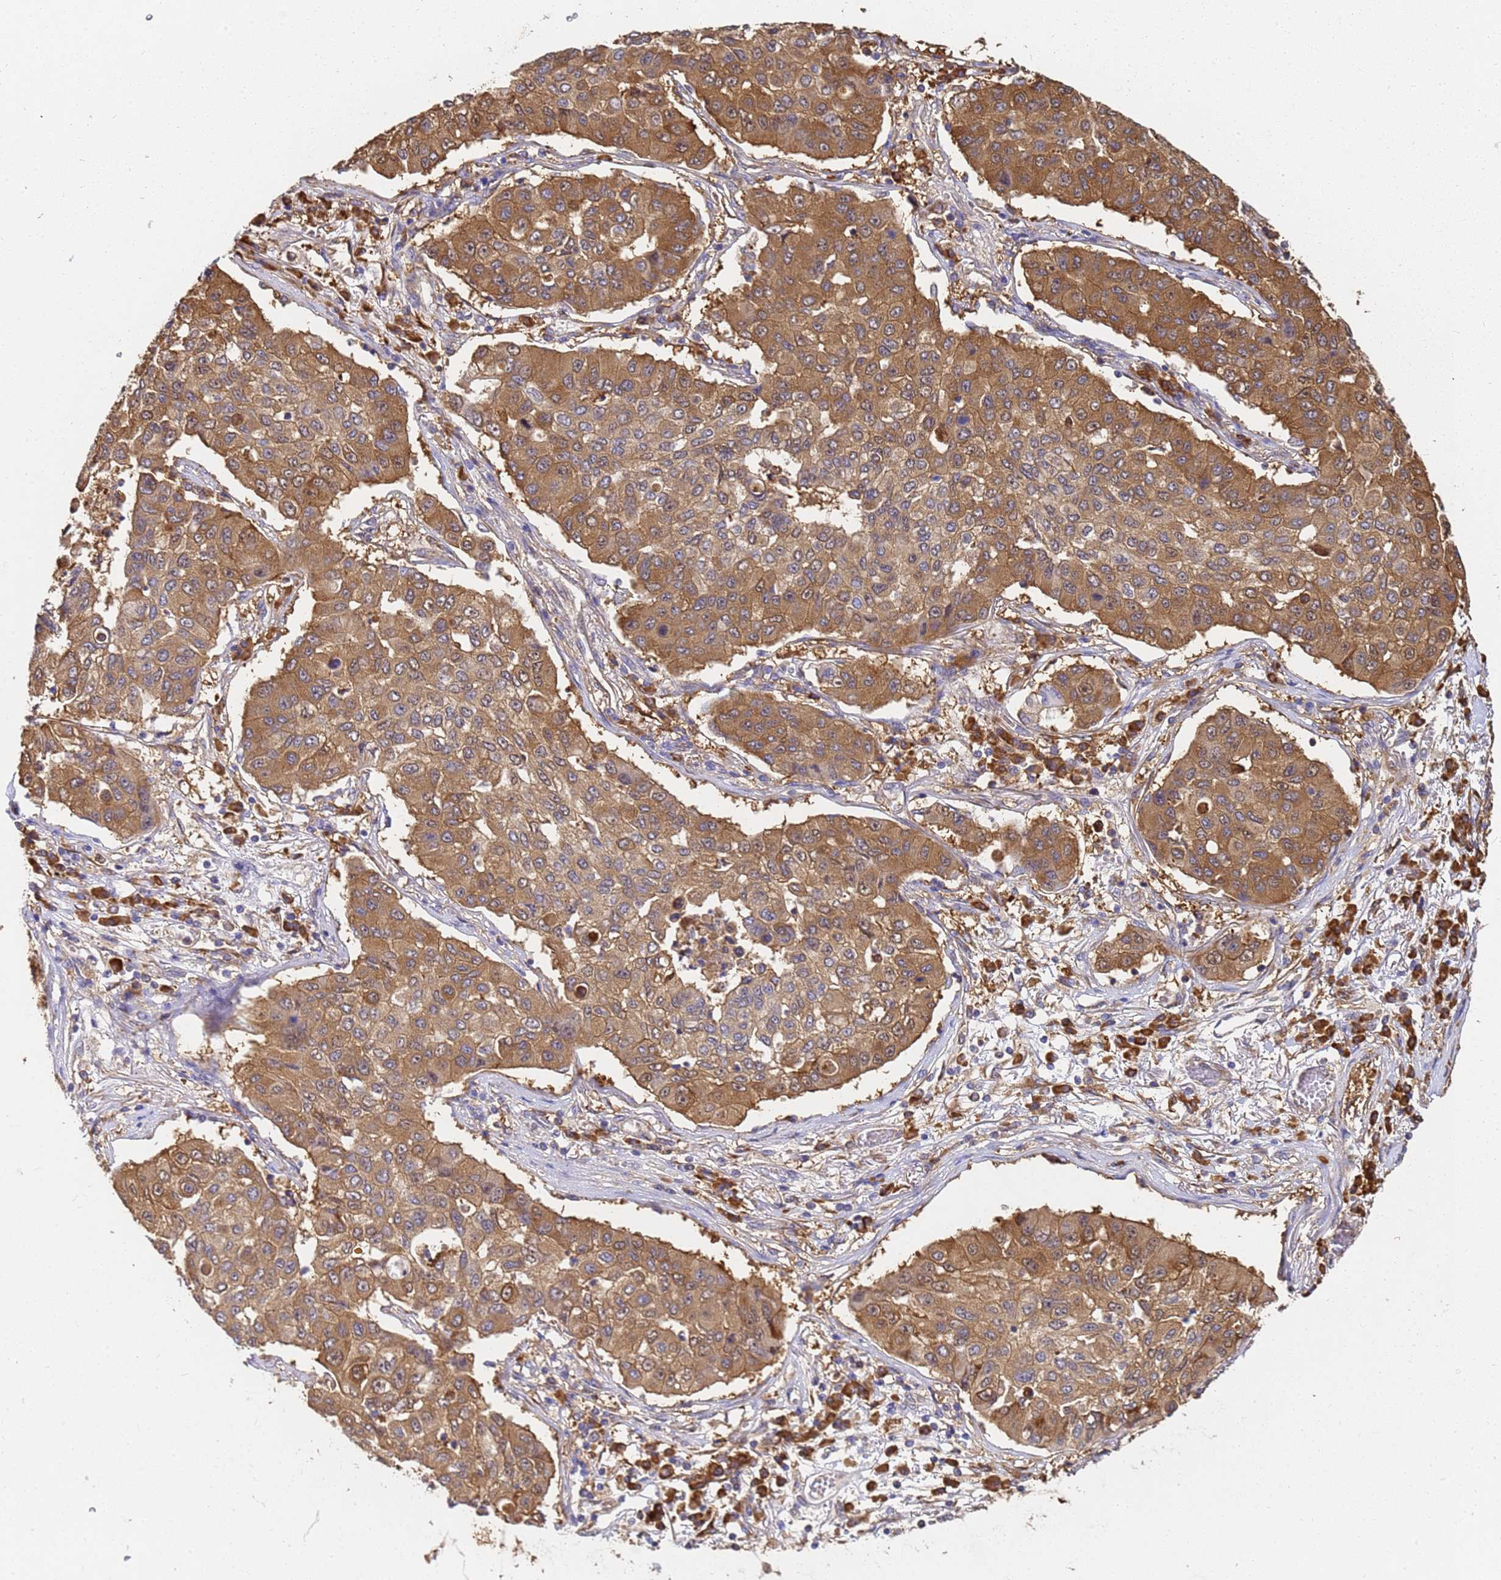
{"staining": {"intensity": "moderate", "quantity": ">75%", "location": "cytoplasmic/membranous"}, "tissue": "lung cancer", "cell_type": "Tumor cells", "image_type": "cancer", "snomed": [{"axis": "morphology", "description": "Squamous cell carcinoma, NOS"}, {"axis": "topography", "description": "Lung"}], "caption": "High-power microscopy captured an immunohistochemistry (IHC) micrograph of squamous cell carcinoma (lung), revealing moderate cytoplasmic/membranous staining in approximately >75% of tumor cells.", "gene": "NME1-NME2", "patient": {"sex": "male", "age": 74}}